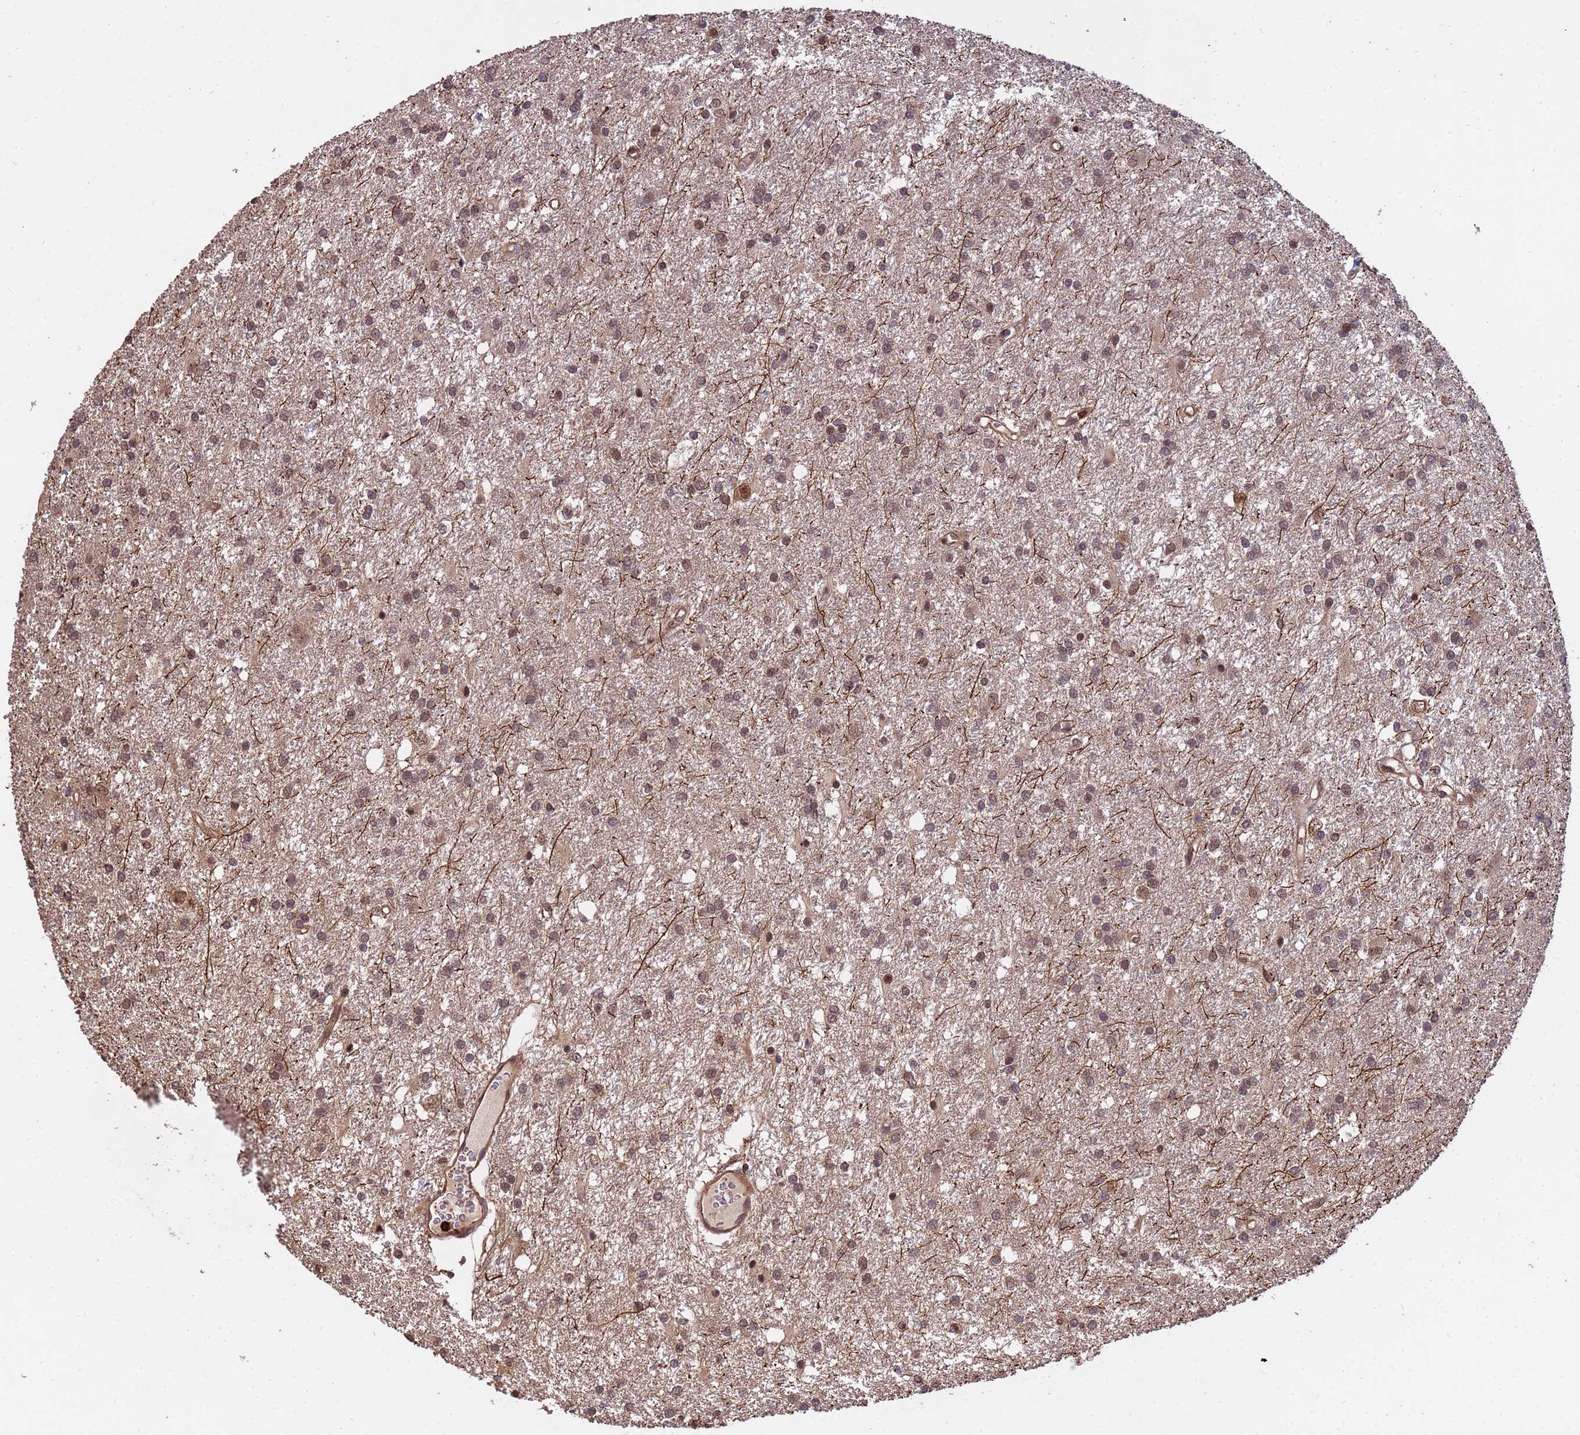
{"staining": {"intensity": "moderate", "quantity": ">75%", "location": "nuclear"}, "tissue": "glioma", "cell_type": "Tumor cells", "image_type": "cancer", "snomed": [{"axis": "morphology", "description": "Glioma, malignant, High grade"}, {"axis": "topography", "description": "Brain"}], "caption": "About >75% of tumor cells in human malignant glioma (high-grade) exhibit moderate nuclear protein staining as visualized by brown immunohistochemical staining.", "gene": "ZNF619", "patient": {"sex": "female", "age": 50}}